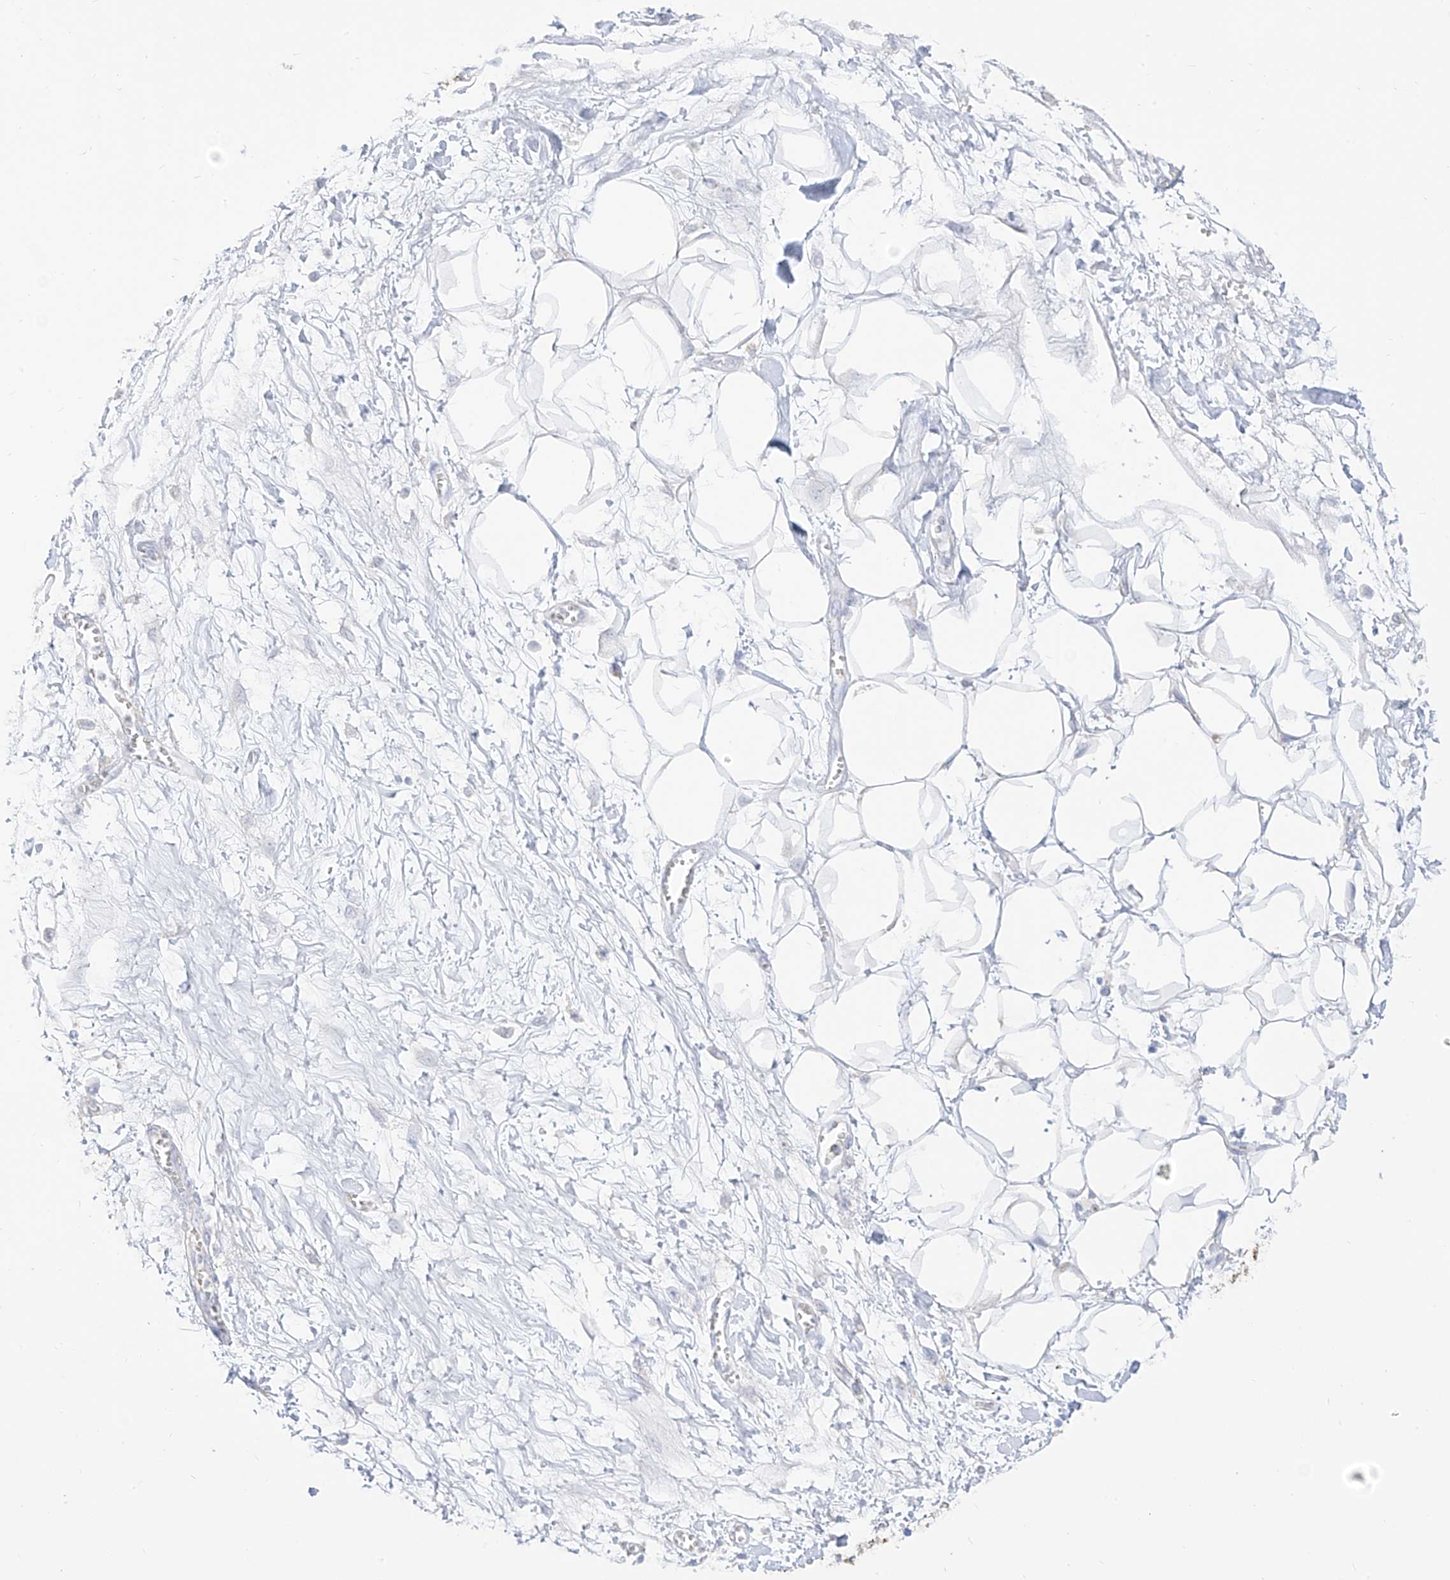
{"staining": {"intensity": "negative", "quantity": "none", "location": "none"}, "tissue": "adipose tissue", "cell_type": "Adipocytes", "image_type": "normal", "snomed": [{"axis": "morphology", "description": "Normal tissue, NOS"}, {"axis": "morphology", "description": "Adenocarcinoma, NOS"}, {"axis": "topography", "description": "Pancreas"}, {"axis": "topography", "description": "Peripheral nerve tissue"}], "caption": "High power microscopy histopathology image of an IHC histopathology image of normal adipose tissue, revealing no significant positivity in adipocytes. Nuclei are stained in blue.", "gene": "ARHGEF40", "patient": {"sex": "male", "age": 59}}